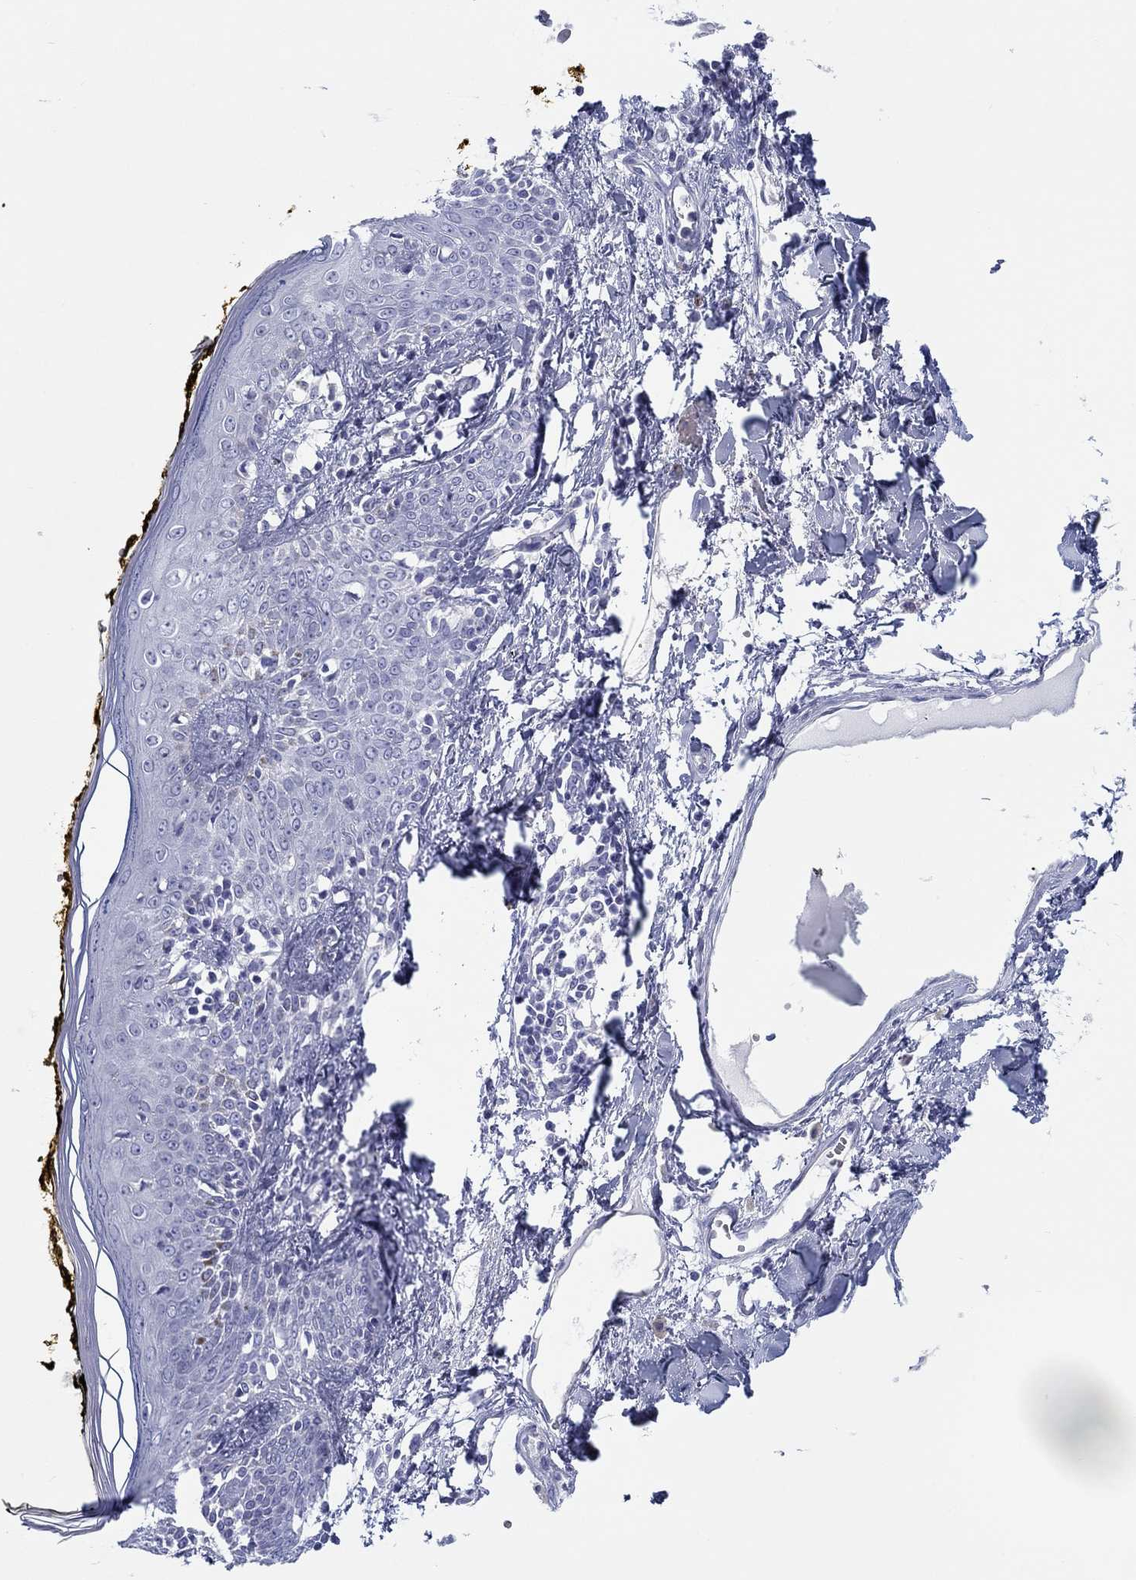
{"staining": {"intensity": "negative", "quantity": "none", "location": "none"}, "tissue": "skin", "cell_type": "Fibroblasts", "image_type": "normal", "snomed": [{"axis": "morphology", "description": "Normal tissue, NOS"}, {"axis": "topography", "description": "Skin"}], "caption": "Skin stained for a protein using IHC exhibits no positivity fibroblasts.", "gene": "H1", "patient": {"sex": "male", "age": 76}}